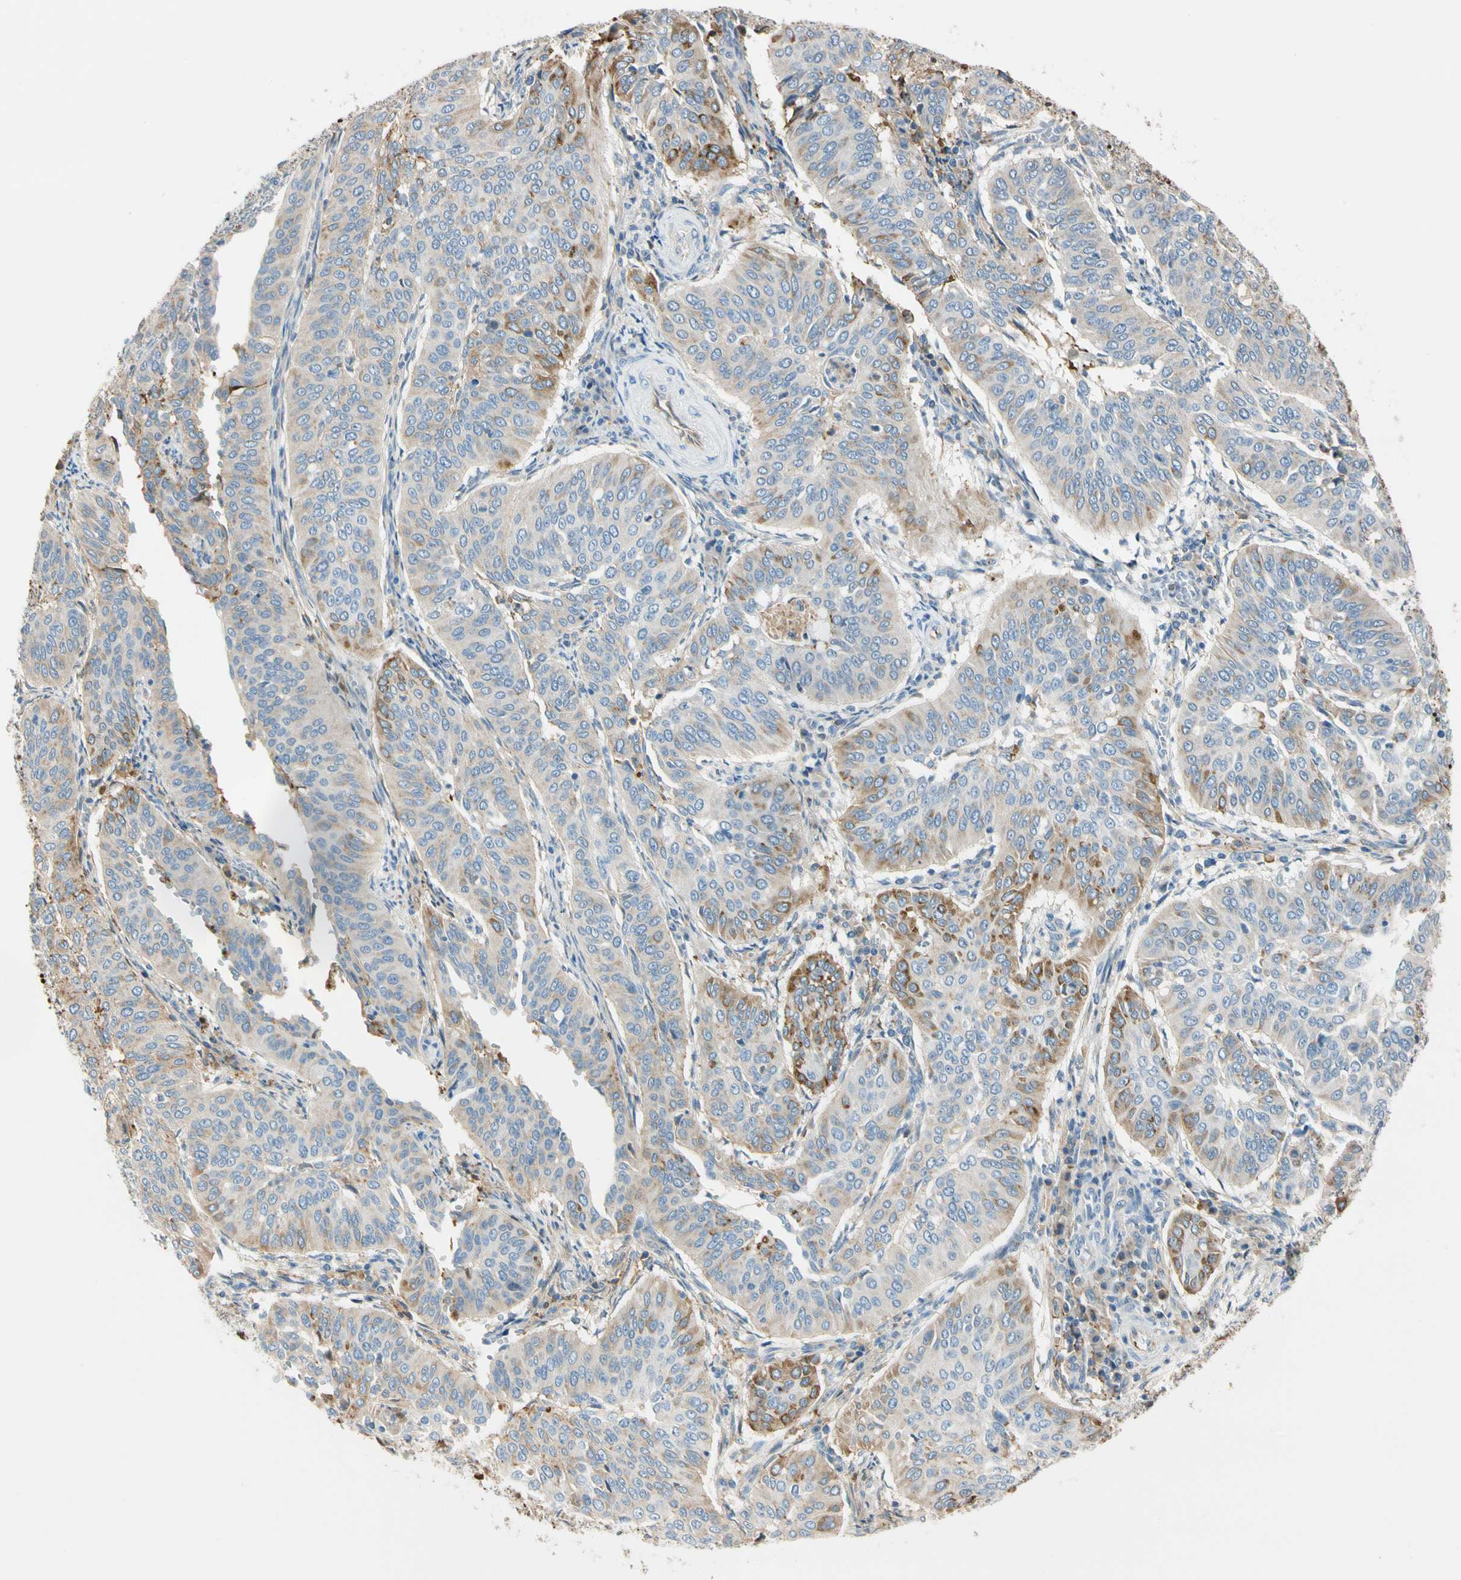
{"staining": {"intensity": "moderate", "quantity": ">75%", "location": "cytoplasmic/membranous"}, "tissue": "cervical cancer", "cell_type": "Tumor cells", "image_type": "cancer", "snomed": [{"axis": "morphology", "description": "Normal tissue, NOS"}, {"axis": "morphology", "description": "Squamous cell carcinoma, NOS"}, {"axis": "topography", "description": "Cervix"}], "caption": "Protein staining demonstrates moderate cytoplasmic/membranous expression in approximately >75% of tumor cells in cervical cancer. The staining is performed using DAB (3,3'-diaminobenzidine) brown chromogen to label protein expression. The nuclei are counter-stained blue using hematoxylin.", "gene": "LAMB3", "patient": {"sex": "female", "age": 39}}